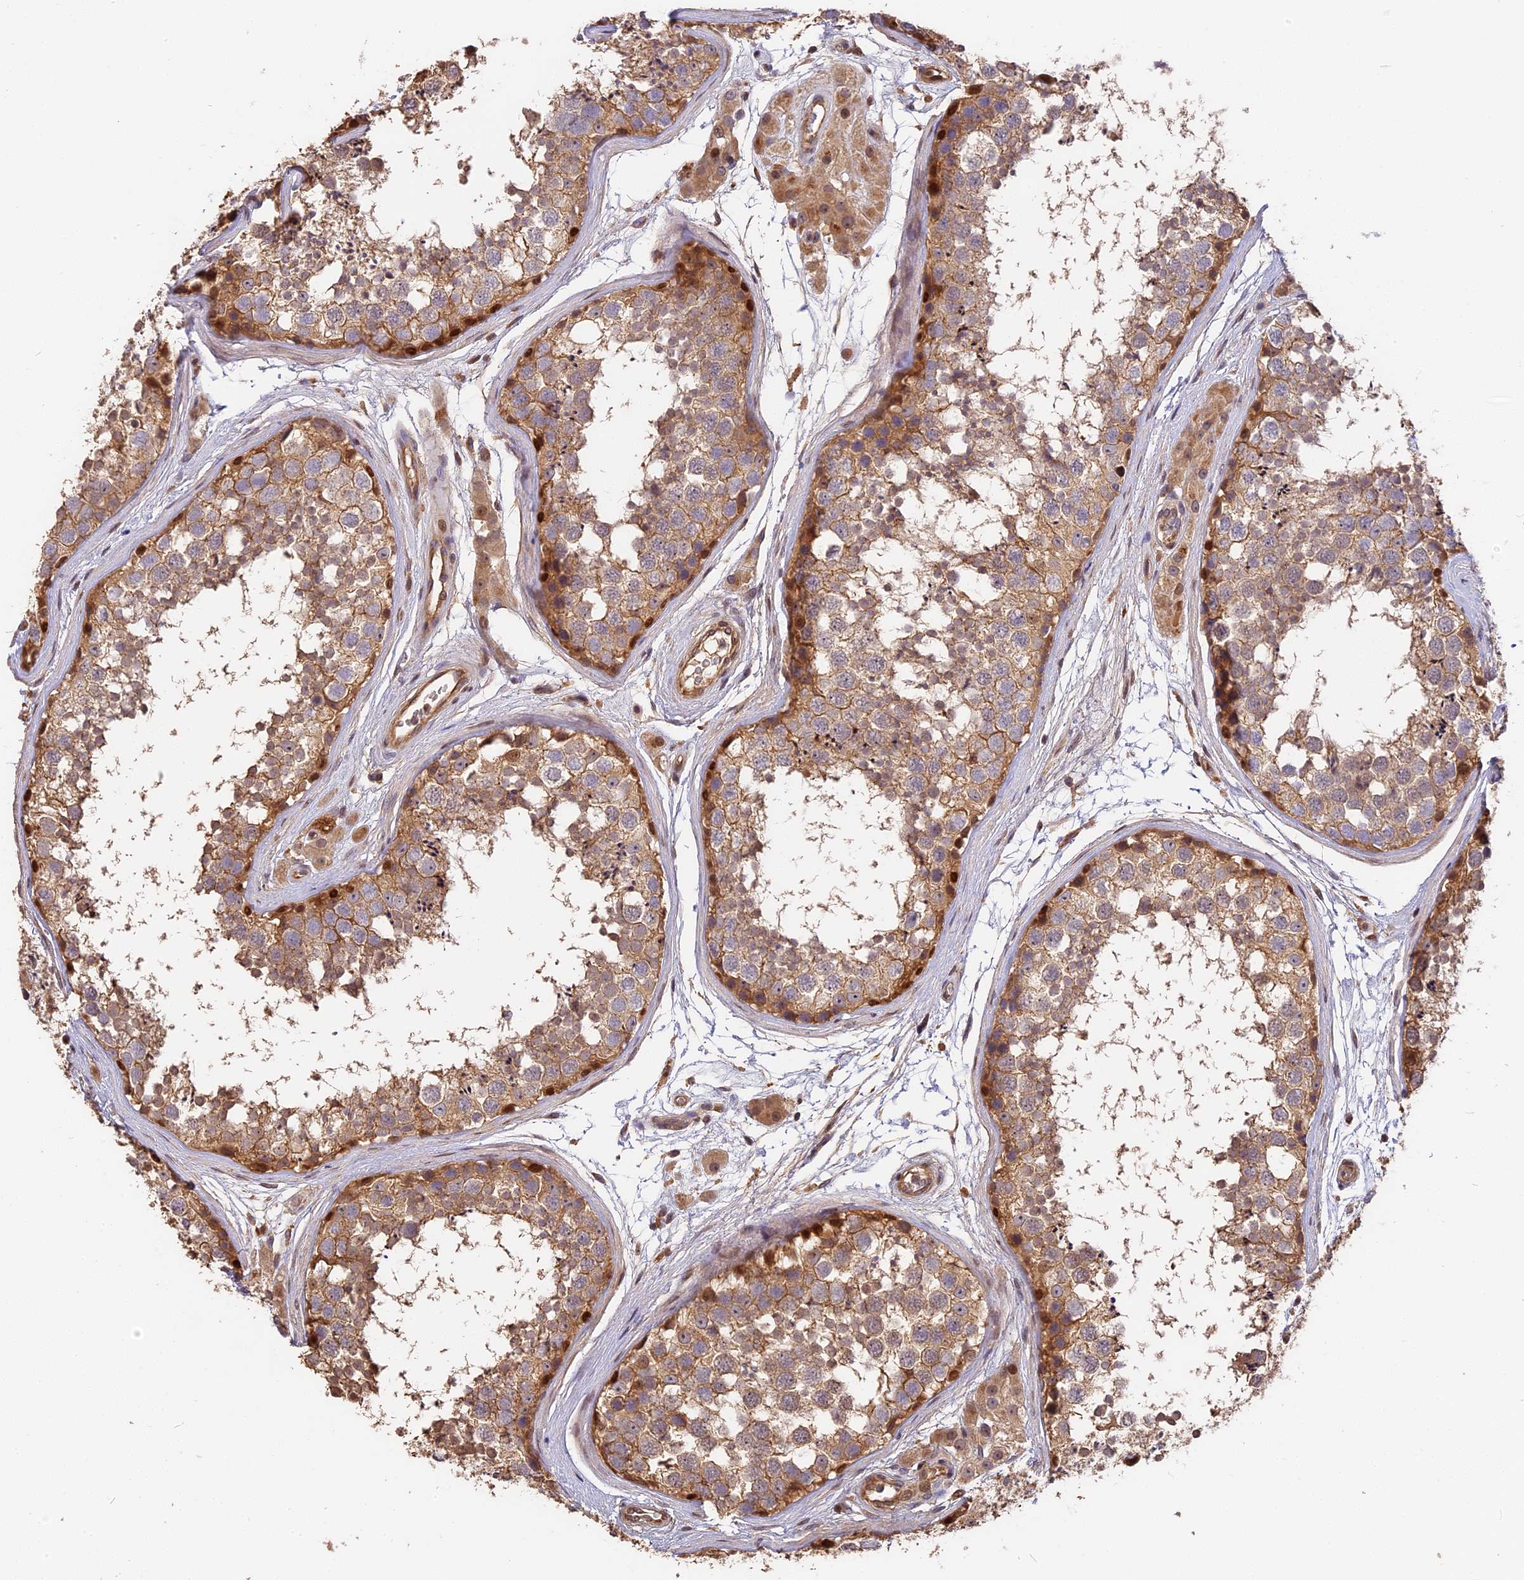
{"staining": {"intensity": "moderate", "quantity": ">75%", "location": "cytoplasmic/membranous"}, "tissue": "testis", "cell_type": "Cells in seminiferous ducts", "image_type": "normal", "snomed": [{"axis": "morphology", "description": "Normal tissue, NOS"}, {"axis": "topography", "description": "Testis"}], "caption": "Approximately >75% of cells in seminiferous ducts in unremarkable human testis exhibit moderate cytoplasmic/membranous protein positivity as visualized by brown immunohistochemical staining.", "gene": "ARHGAP17", "patient": {"sex": "male", "age": 56}}